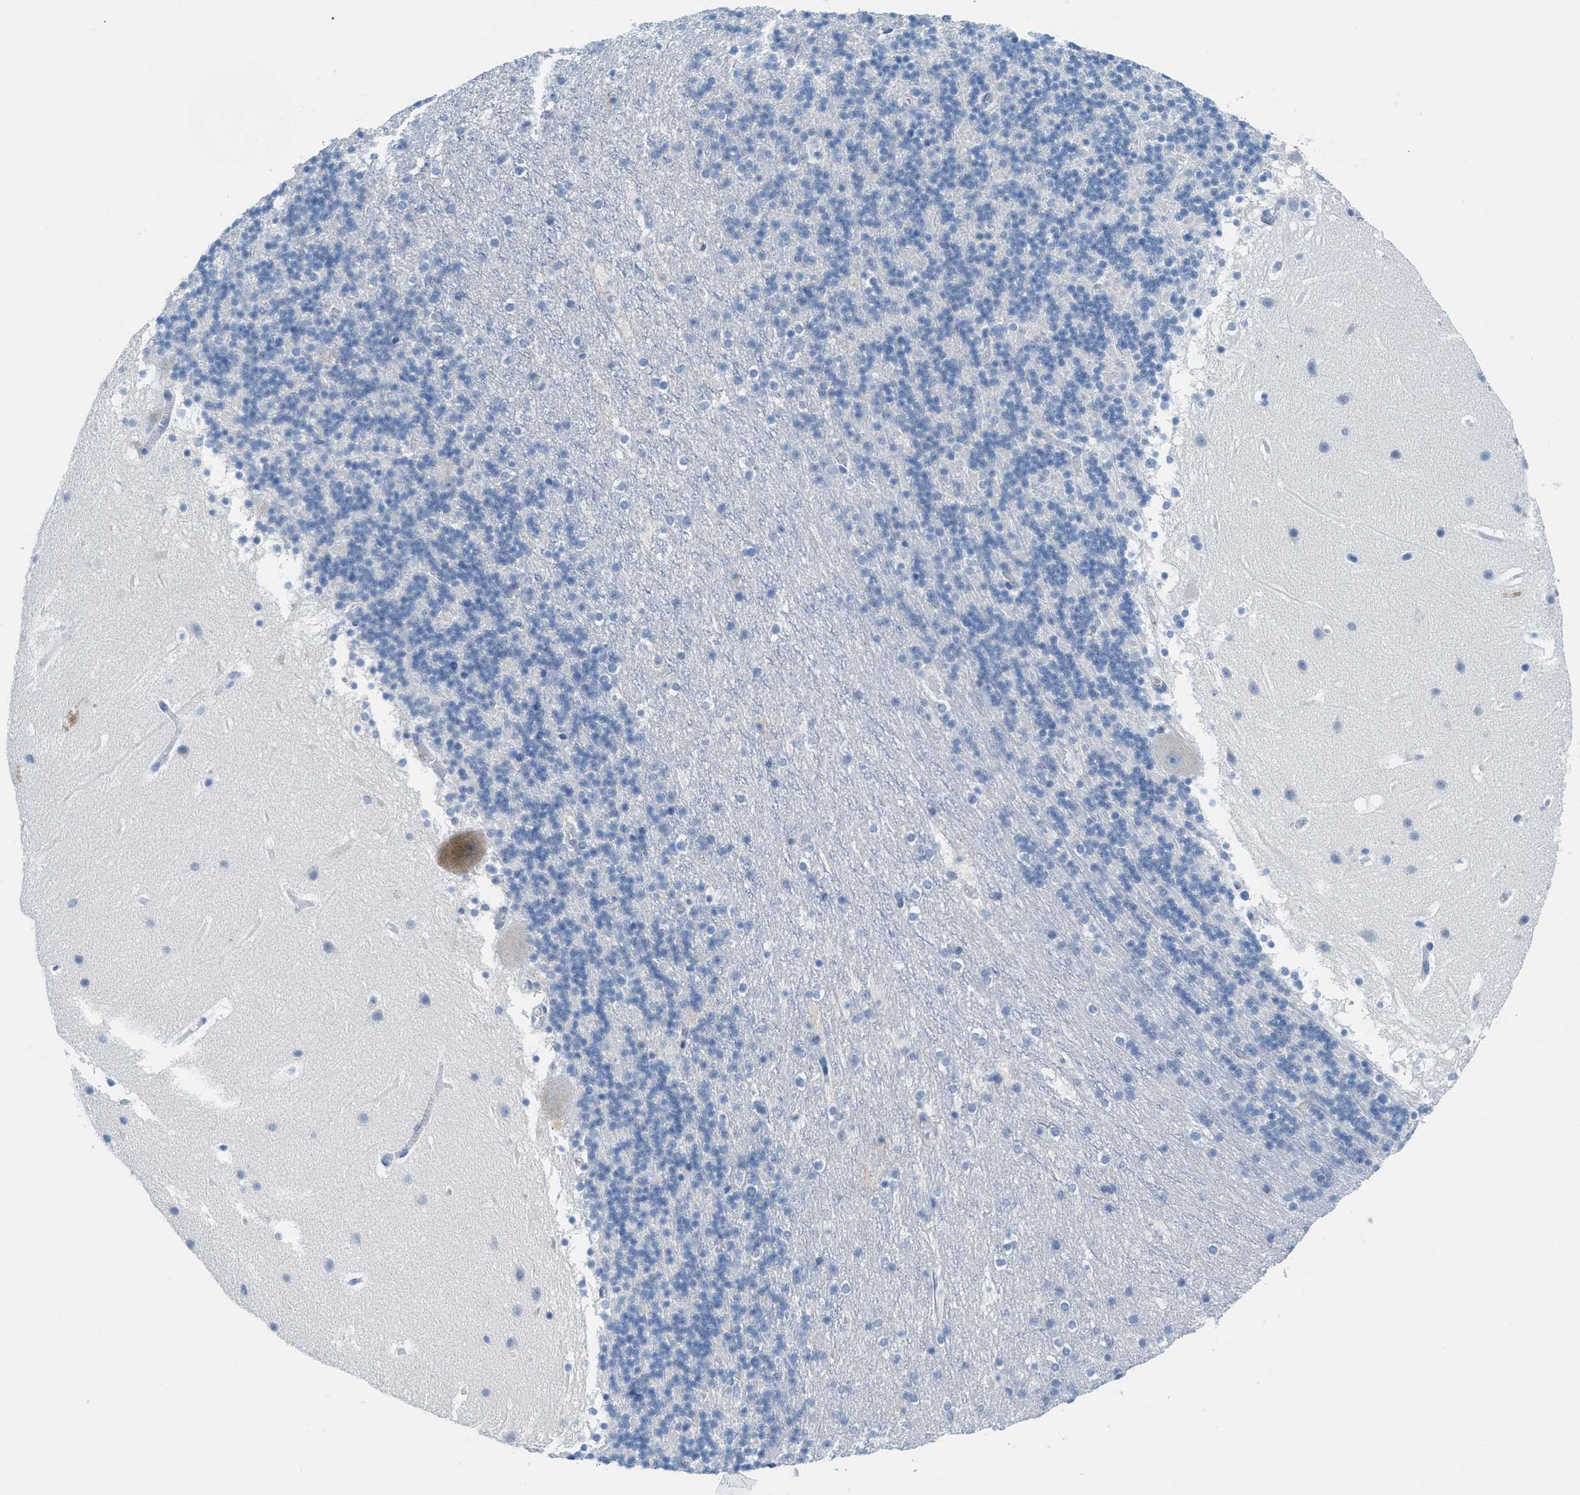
{"staining": {"intensity": "negative", "quantity": "none", "location": "none"}, "tissue": "cerebellum", "cell_type": "Cells in granular layer", "image_type": "normal", "snomed": [{"axis": "morphology", "description": "Normal tissue, NOS"}, {"axis": "topography", "description": "Cerebellum"}], "caption": "A high-resolution photomicrograph shows immunohistochemistry staining of unremarkable cerebellum, which shows no significant expression in cells in granular layer. (DAB (3,3'-diaminobenzidine) immunohistochemistry, high magnification).", "gene": "ORC6", "patient": {"sex": "male", "age": 45}}